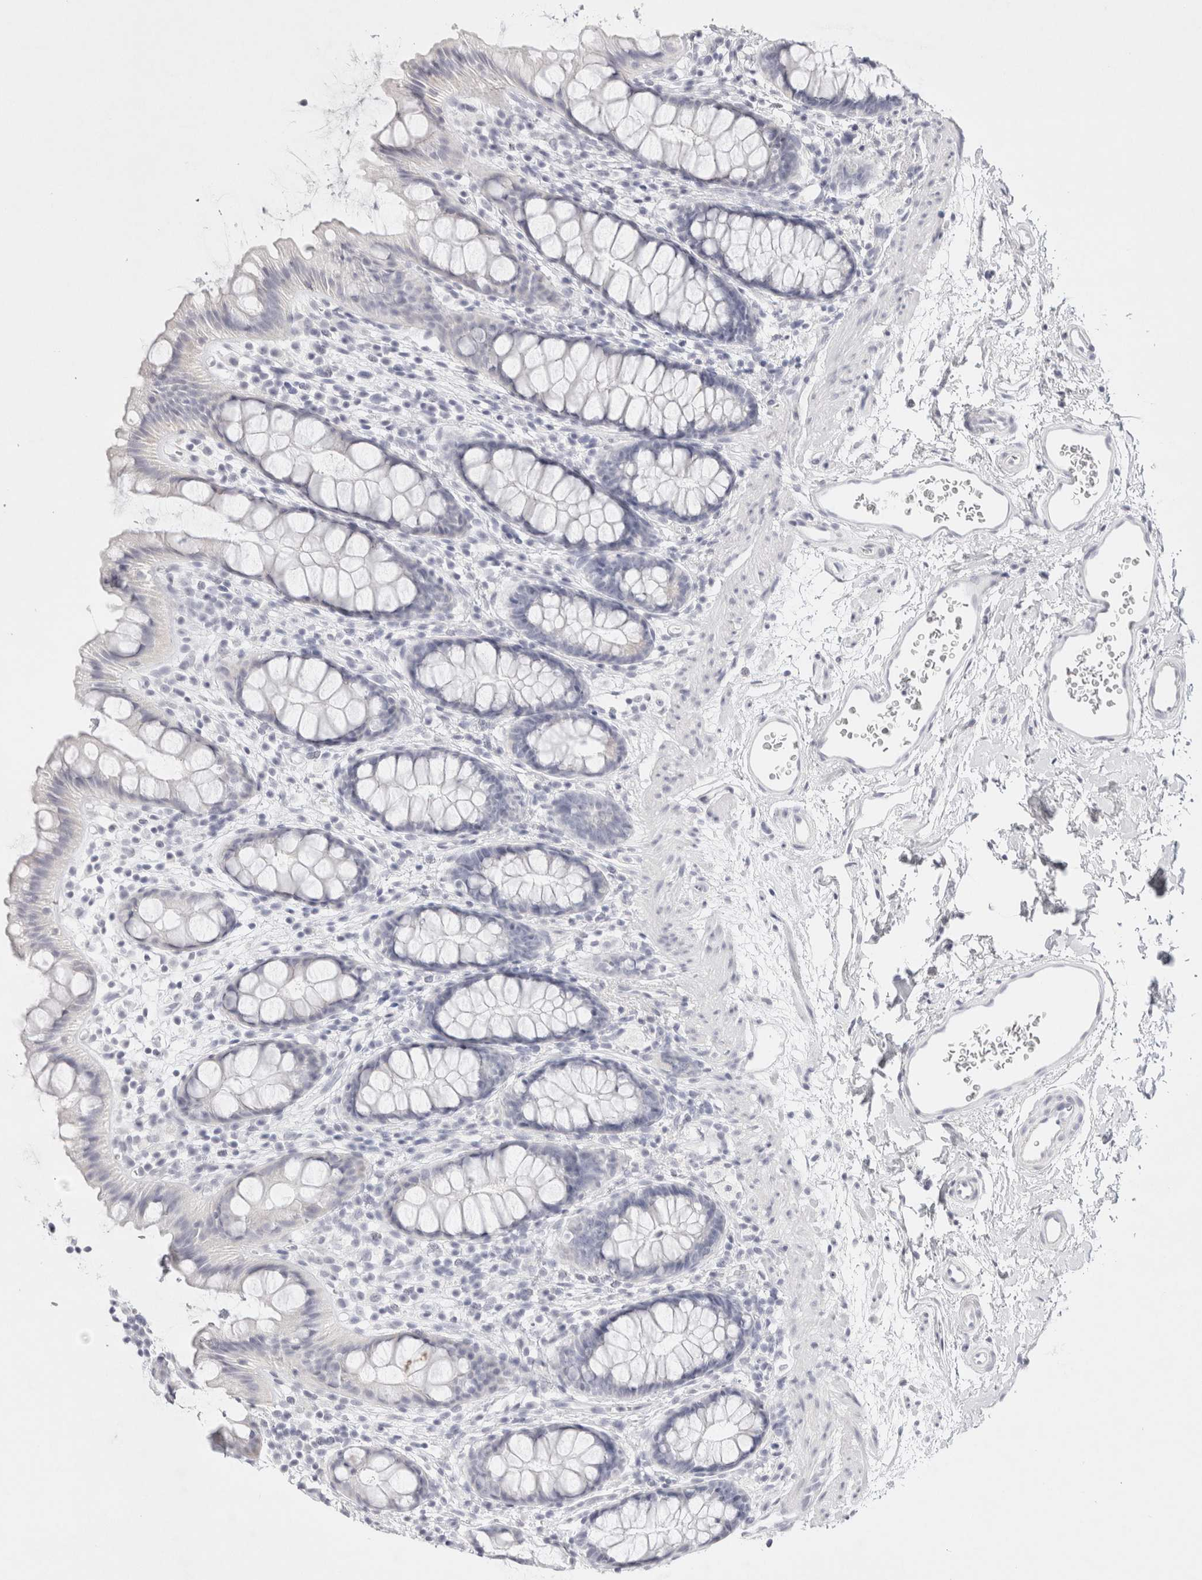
{"staining": {"intensity": "negative", "quantity": "none", "location": "none"}, "tissue": "rectum", "cell_type": "Glandular cells", "image_type": "normal", "snomed": [{"axis": "morphology", "description": "Normal tissue, NOS"}, {"axis": "topography", "description": "Rectum"}], "caption": "The image exhibits no staining of glandular cells in unremarkable rectum. The staining was performed using DAB to visualize the protein expression in brown, while the nuclei were stained in blue with hematoxylin (Magnification: 20x).", "gene": "GARIN1A", "patient": {"sex": "female", "age": 65}}